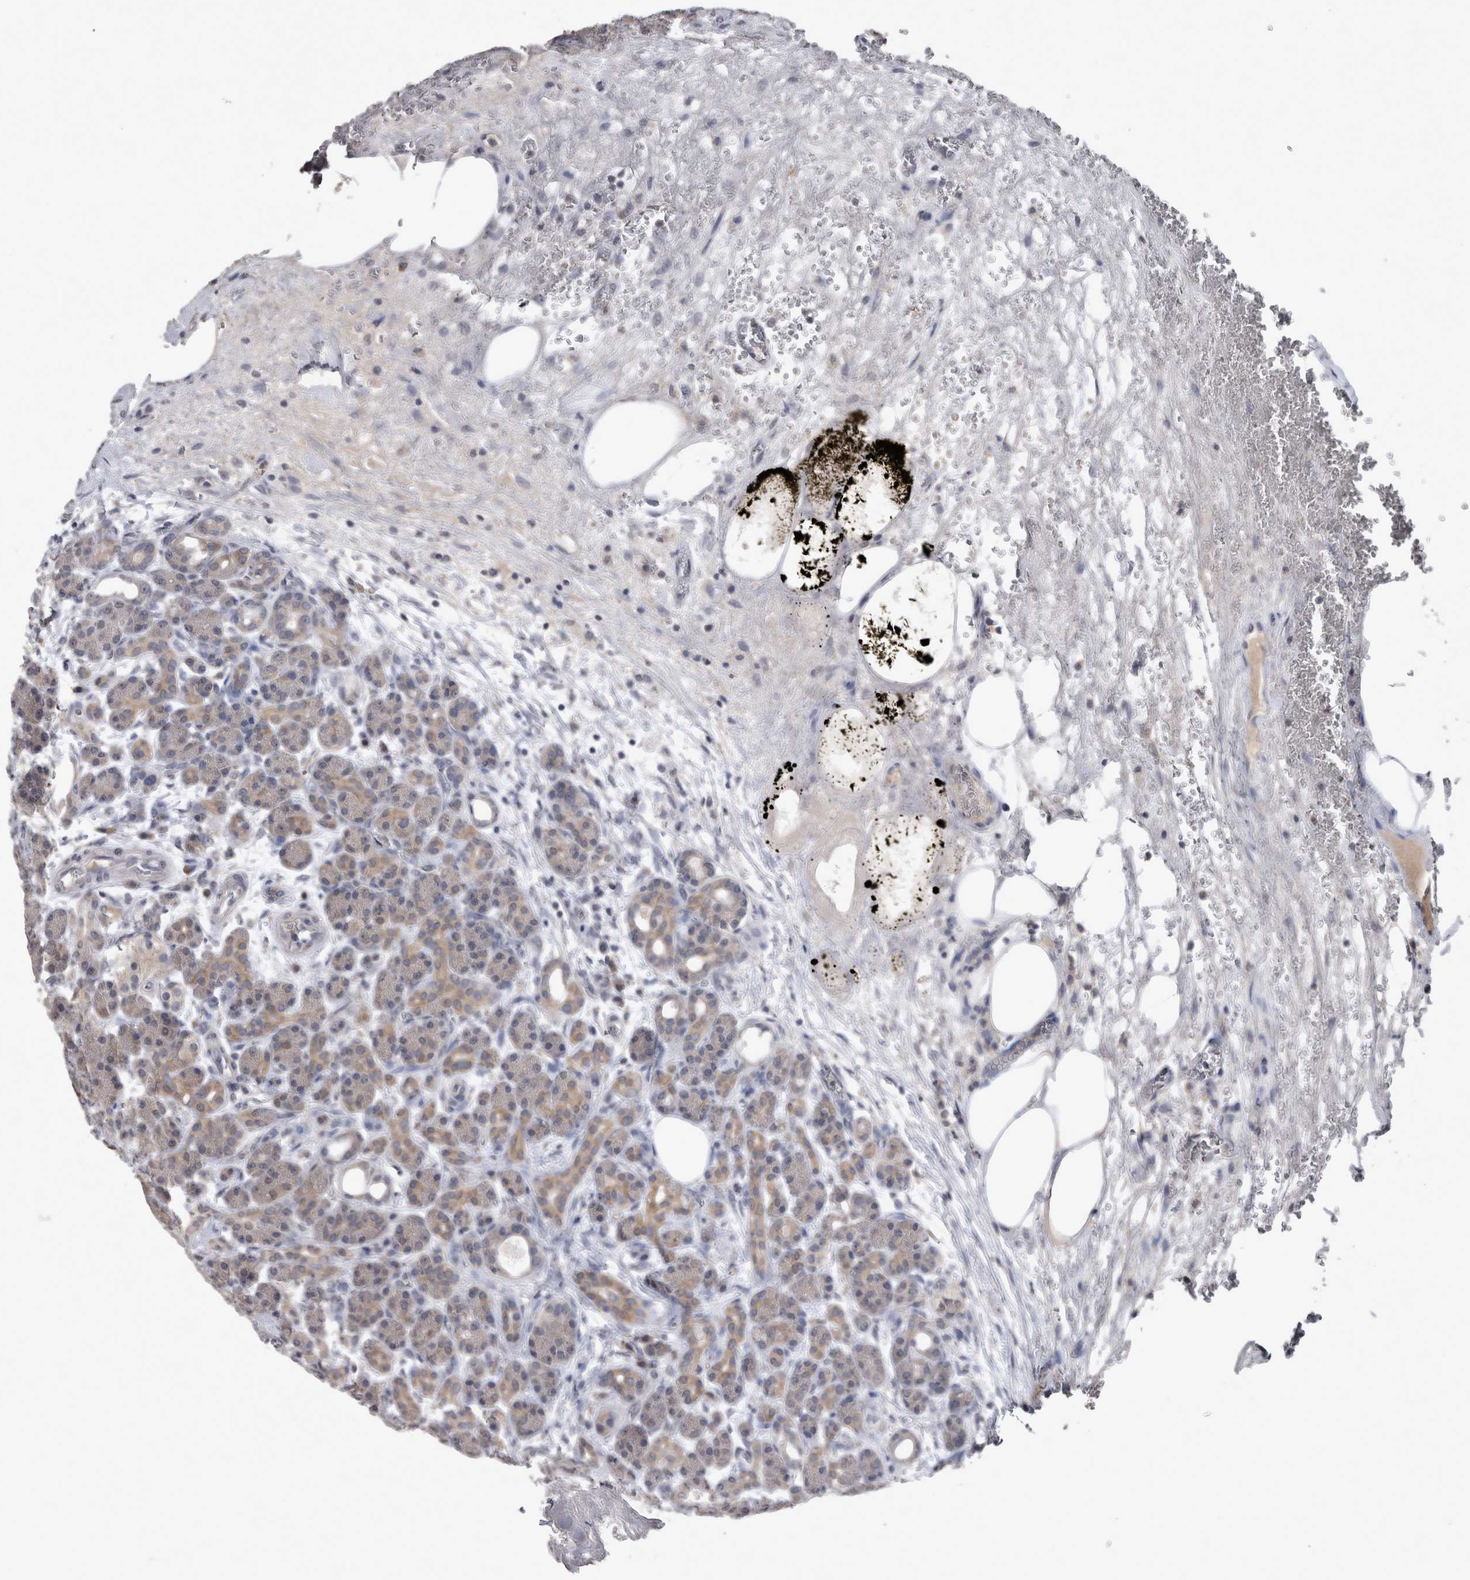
{"staining": {"intensity": "weak", "quantity": ">75%", "location": "cytoplasmic/membranous"}, "tissue": "pancreas", "cell_type": "Exocrine glandular cells", "image_type": "normal", "snomed": [{"axis": "morphology", "description": "Normal tissue, NOS"}, {"axis": "topography", "description": "Pancreas"}], "caption": "An image of human pancreas stained for a protein demonstrates weak cytoplasmic/membranous brown staining in exocrine glandular cells.", "gene": "WNT7A", "patient": {"sex": "male", "age": 63}}